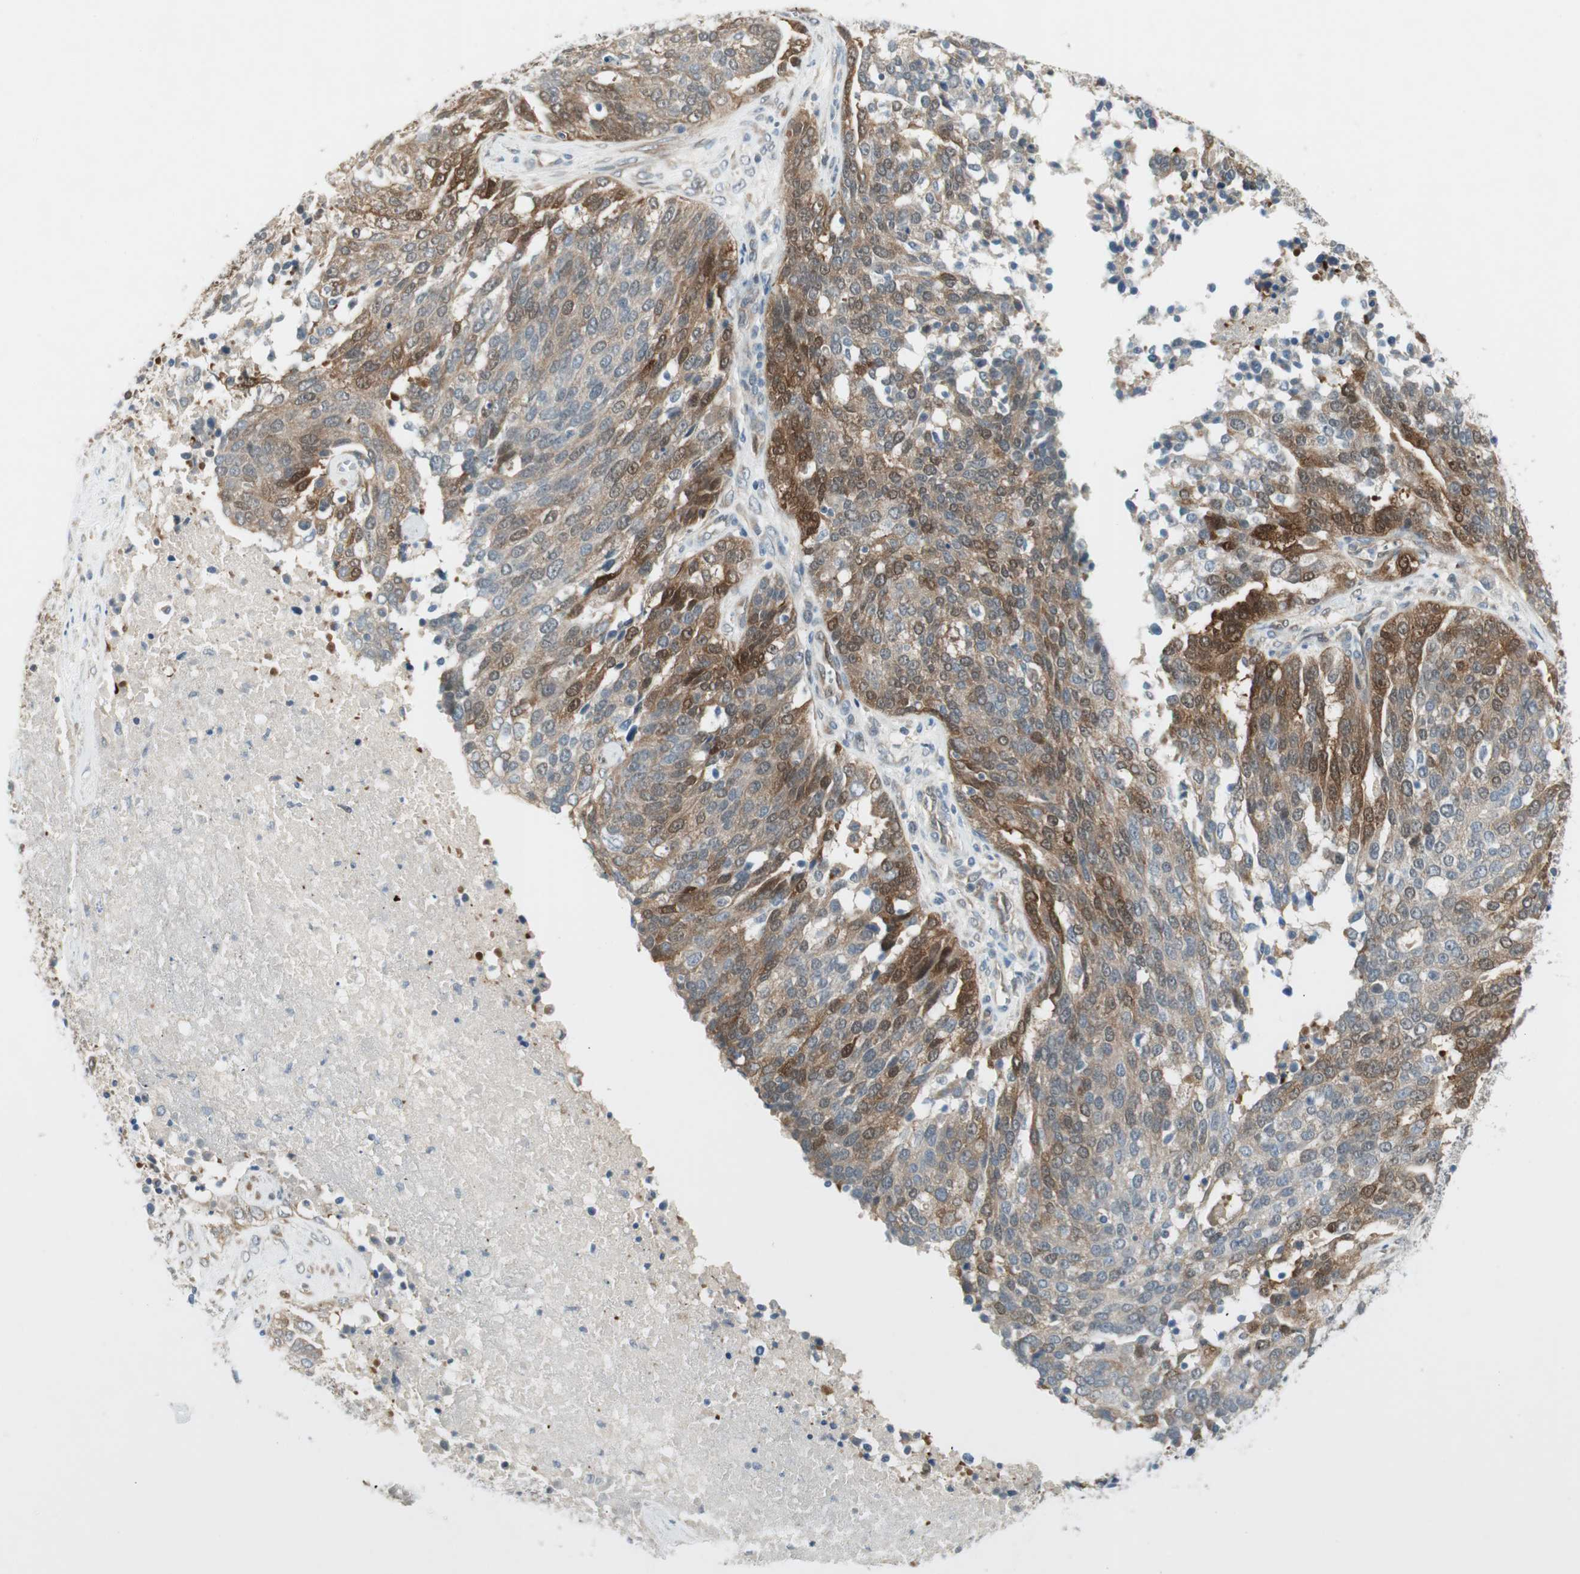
{"staining": {"intensity": "strong", "quantity": "25%-75%", "location": "cytoplasmic/membranous"}, "tissue": "ovarian cancer", "cell_type": "Tumor cells", "image_type": "cancer", "snomed": [{"axis": "morphology", "description": "Cystadenocarcinoma, serous, NOS"}, {"axis": "topography", "description": "Ovary"}], "caption": "Immunohistochemistry (IHC) image of neoplastic tissue: ovarian cancer (serous cystadenocarcinoma) stained using immunohistochemistry (IHC) demonstrates high levels of strong protein expression localized specifically in the cytoplasmic/membranous of tumor cells, appearing as a cytoplasmic/membranous brown color.", "gene": "STON1-GTF2A1L", "patient": {"sex": "female", "age": 44}}